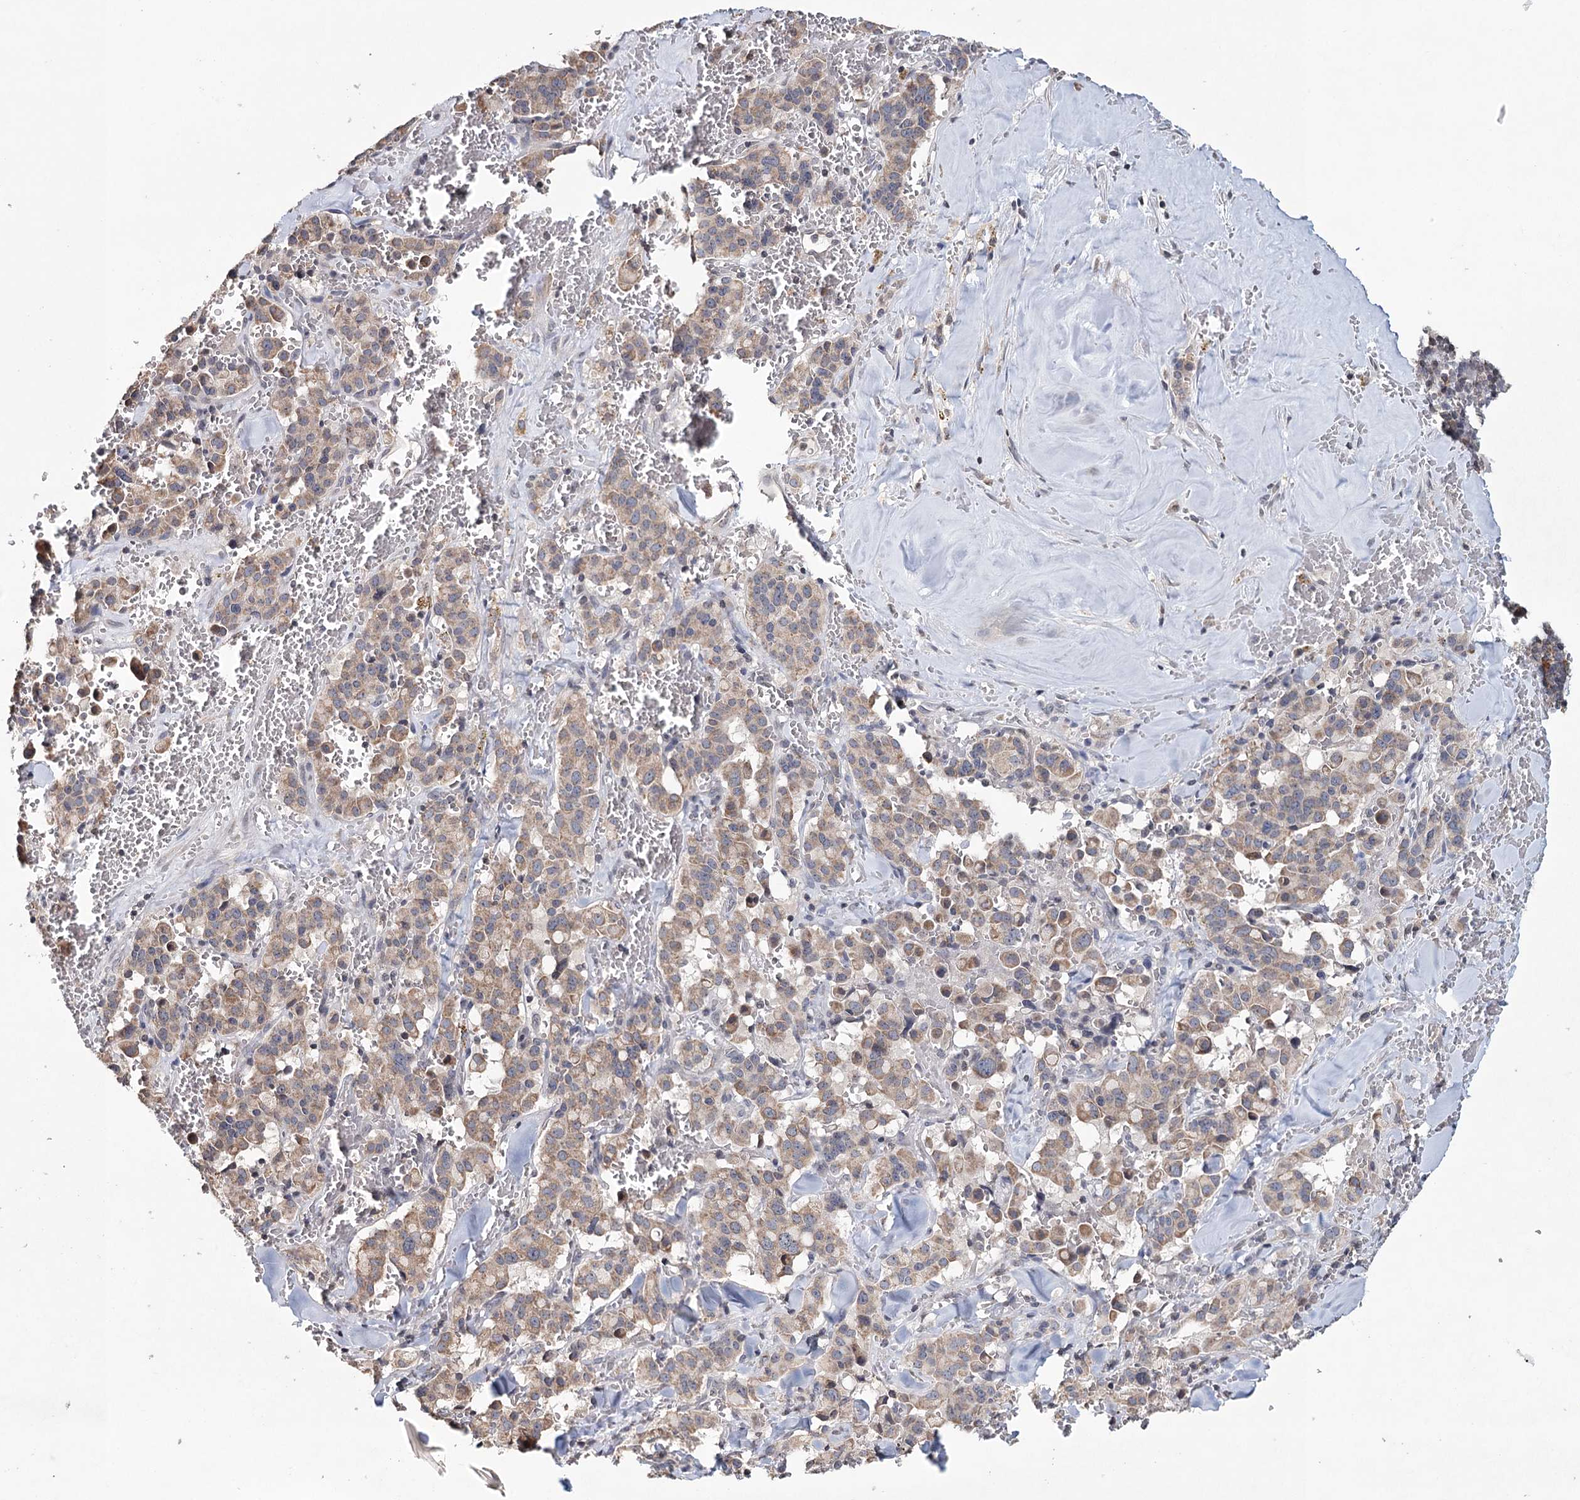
{"staining": {"intensity": "moderate", "quantity": ">75%", "location": "cytoplasmic/membranous"}, "tissue": "pancreatic cancer", "cell_type": "Tumor cells", "image_type": "cancer", "snomed": [{"axis": "morphology", "description": "Adenocarcinoma, NOS"}, {"axis": "topography", "description": "Pancreas"}], "caption": "Protein expression analysis of human pancreatic cancer (adenocarcinoma) reveals moderate cytoplasmic/membranous positivity in approximately >75% of tumor cells.", "gene": "ICOS", "patient": {"sex": "male", "age": 65}}